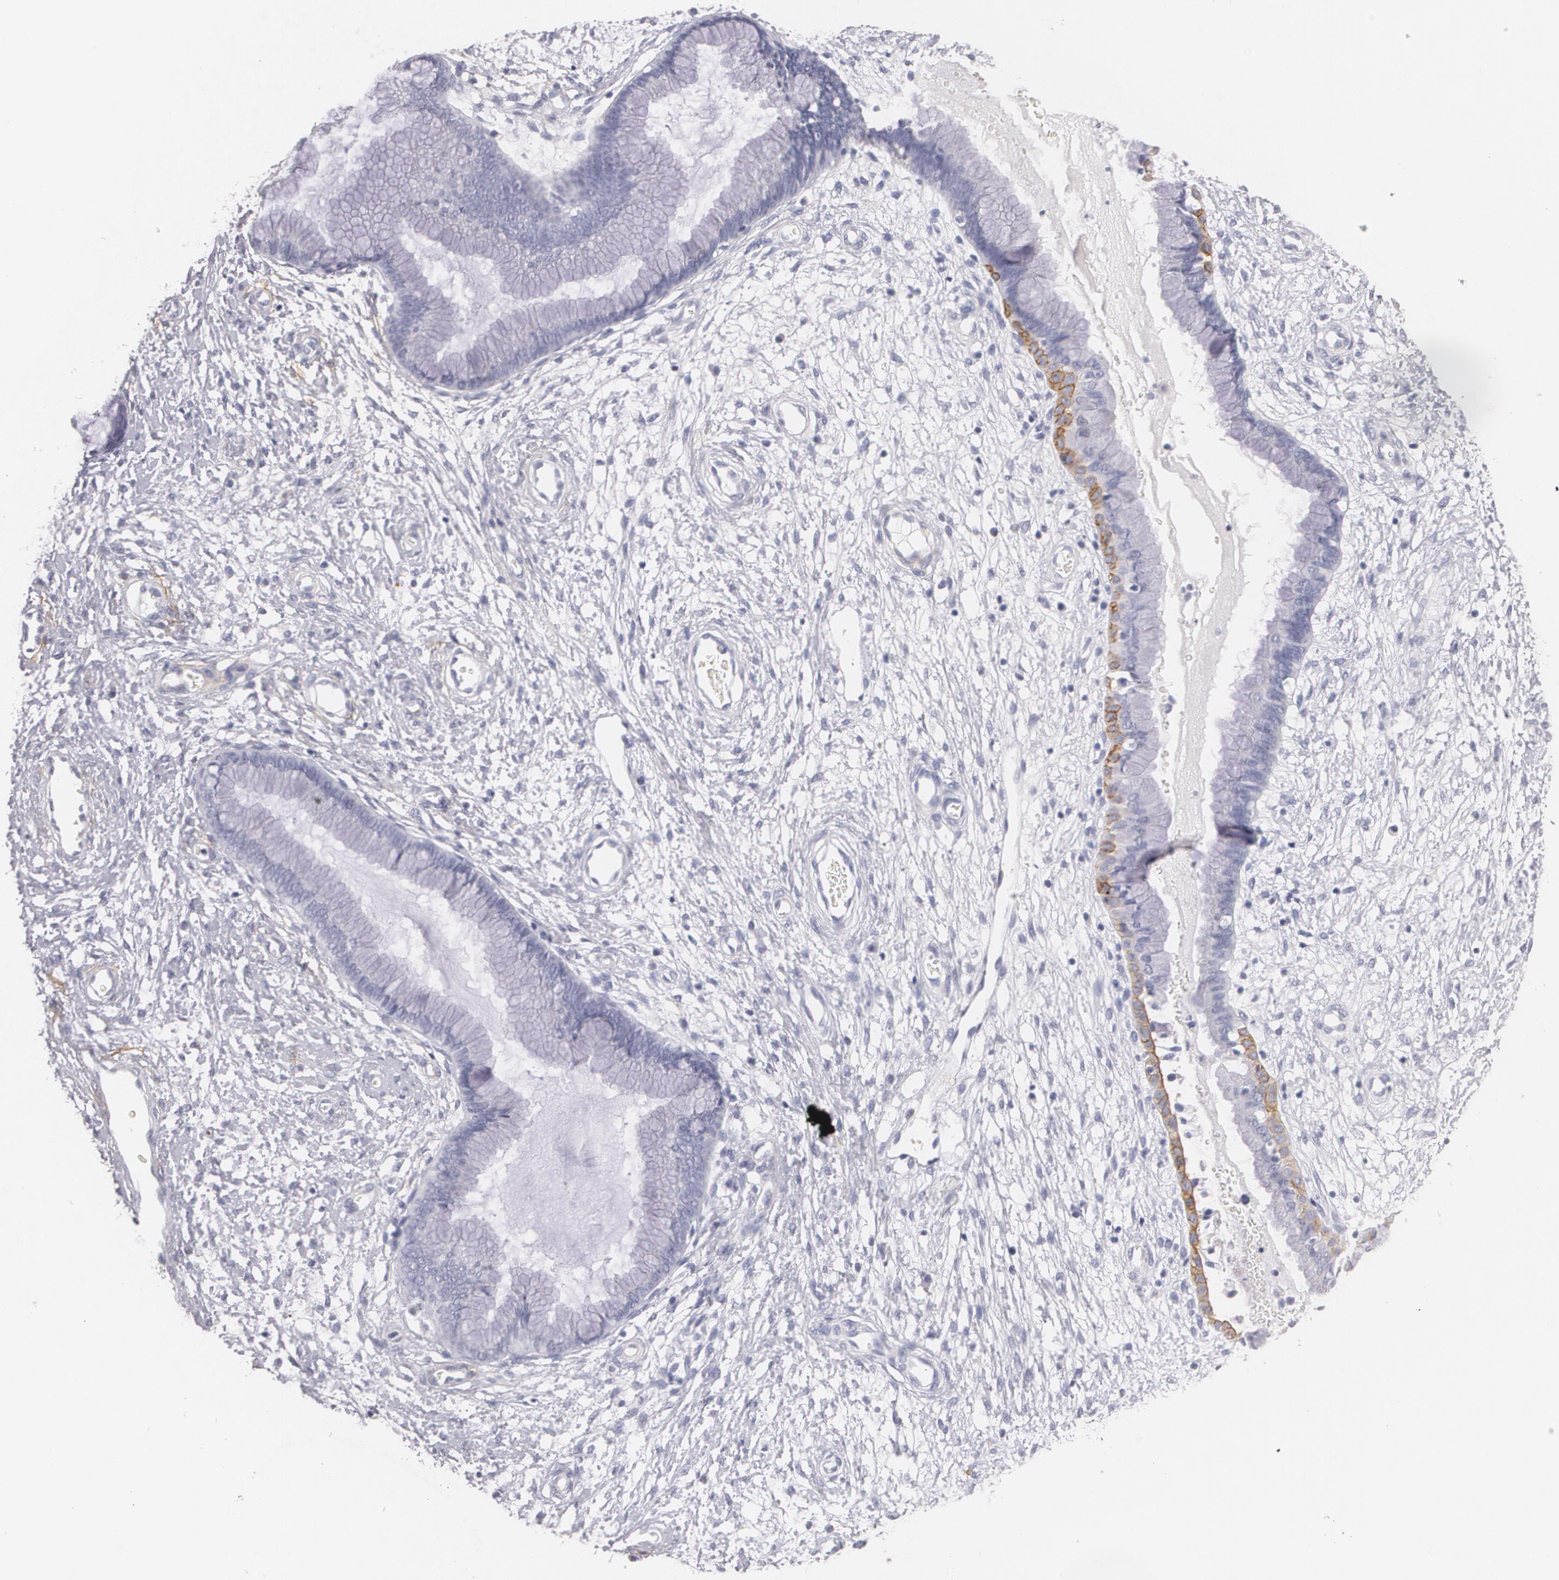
{"staining": {"intensity": "negative", "quantity": "none", "location": "none"}, "tissue": "cervix", "cell_type": "Glandular cells", "image_type": "normal", "snomed": [{"axis": "morphology", "description": "Normal tissue, NOS"}, {"axis": "topography", "description": "Cervix"}], "caption": "IHC image of normal cervix: human cervix stained with DAB exhibits no significant protein positivity in glandular cells. (DAB IHC, high magnification).", "gene": "NGFR", "patient": {"sex": "female", "age": 55}}